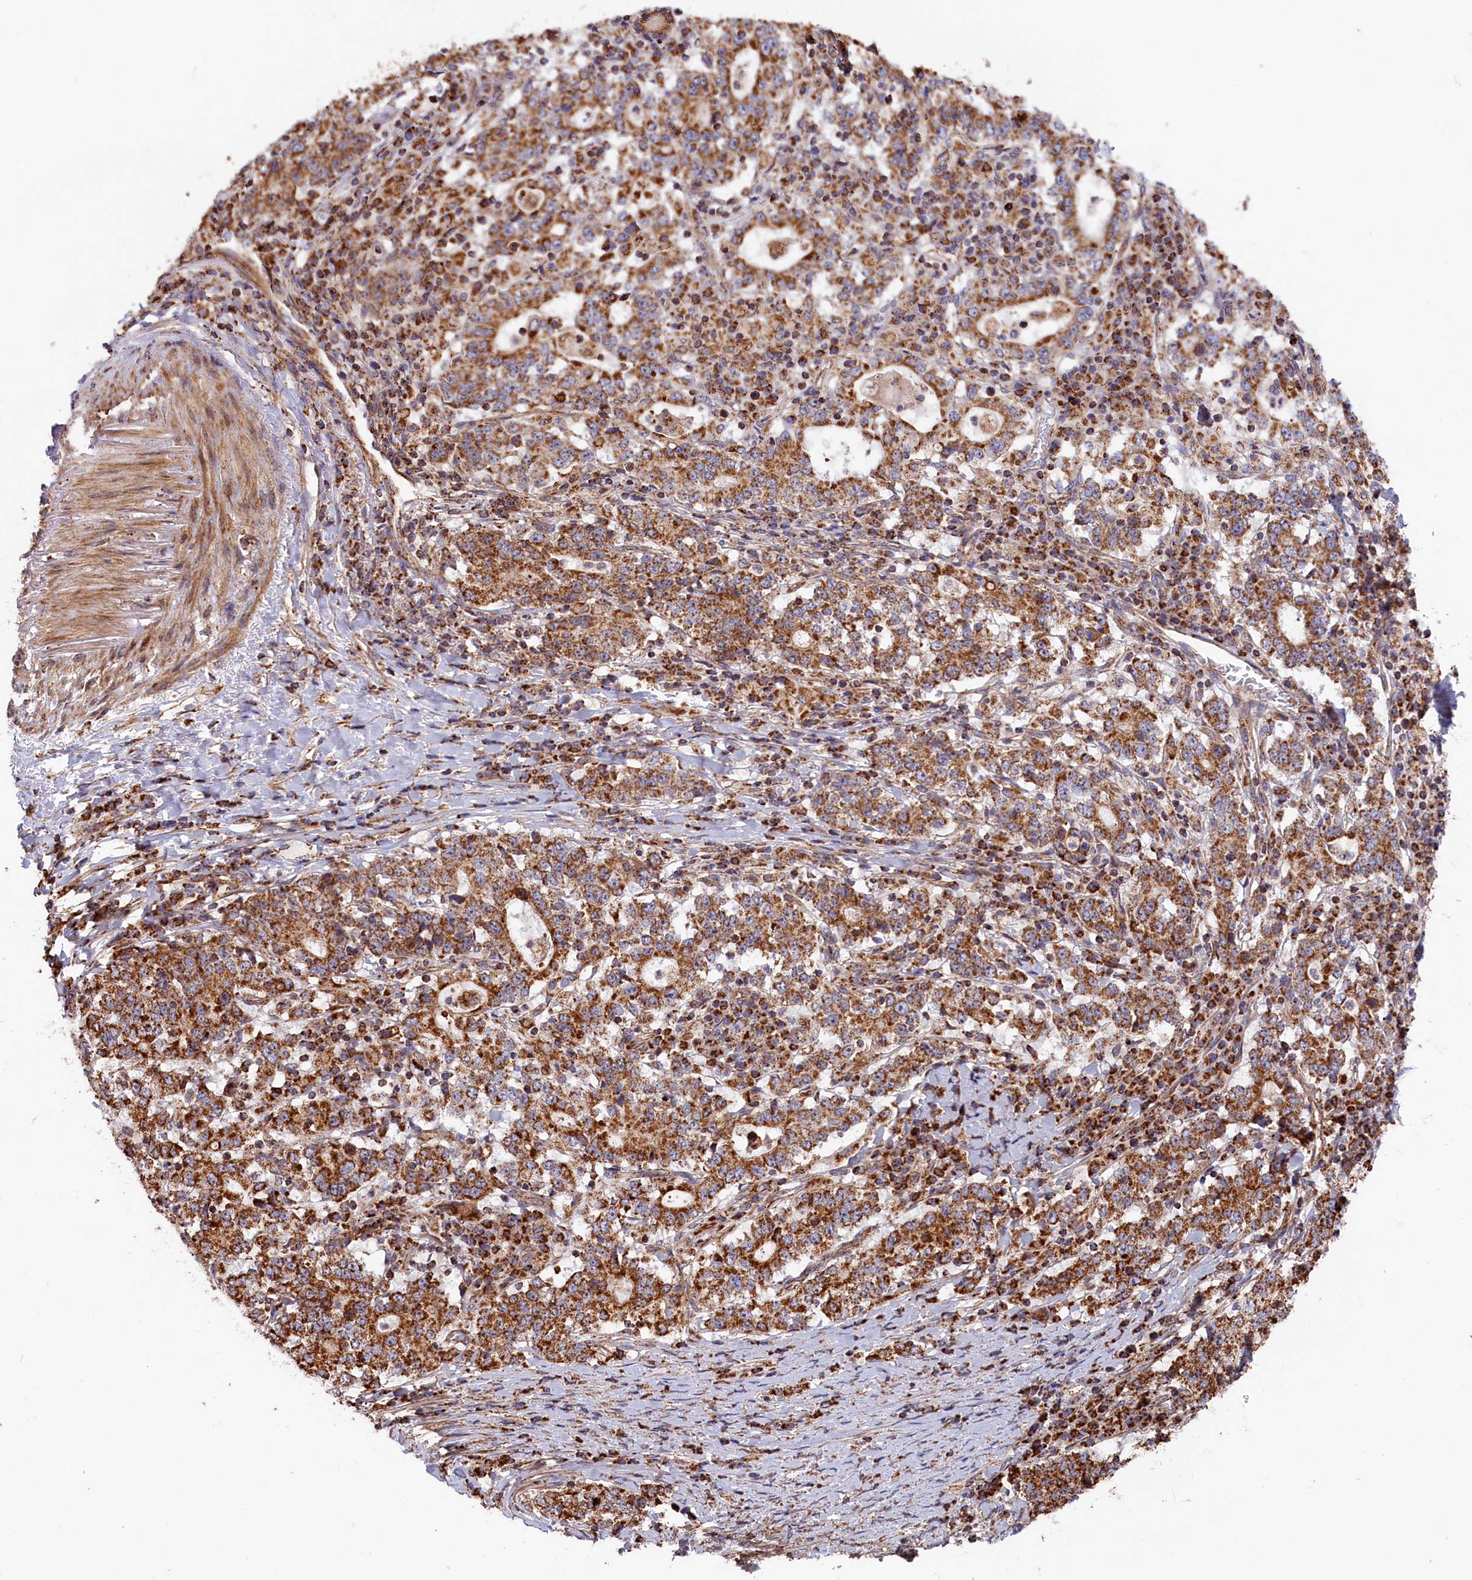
{"staining": {"intensity": "moderate", "quantity": ">75%", "location": "cytoplasmic/membranous"}, "tissue": "stomach cancer", "cell_type": "Tumor cells", "image_type": "cancer", "snomed": [{"axis": "morphology", "description": "Adenocarcinoma, NOS"}, {"axis": "topography", "description": "Stomach"}], "caption": "Stomach cancer (adenocarcinoma) stained with DAB (3,3'-diaminobenzidine) immunohistochemistry (IHC) exhibits medium levels of moderate cytoplasmic/membranous staining in about >75% of tumor cells. (DAB IHC, brown staining for protein, blue staining for nuclei).", "gene": "MACROD1", "patient": {"sex": "male", "age": 59}}